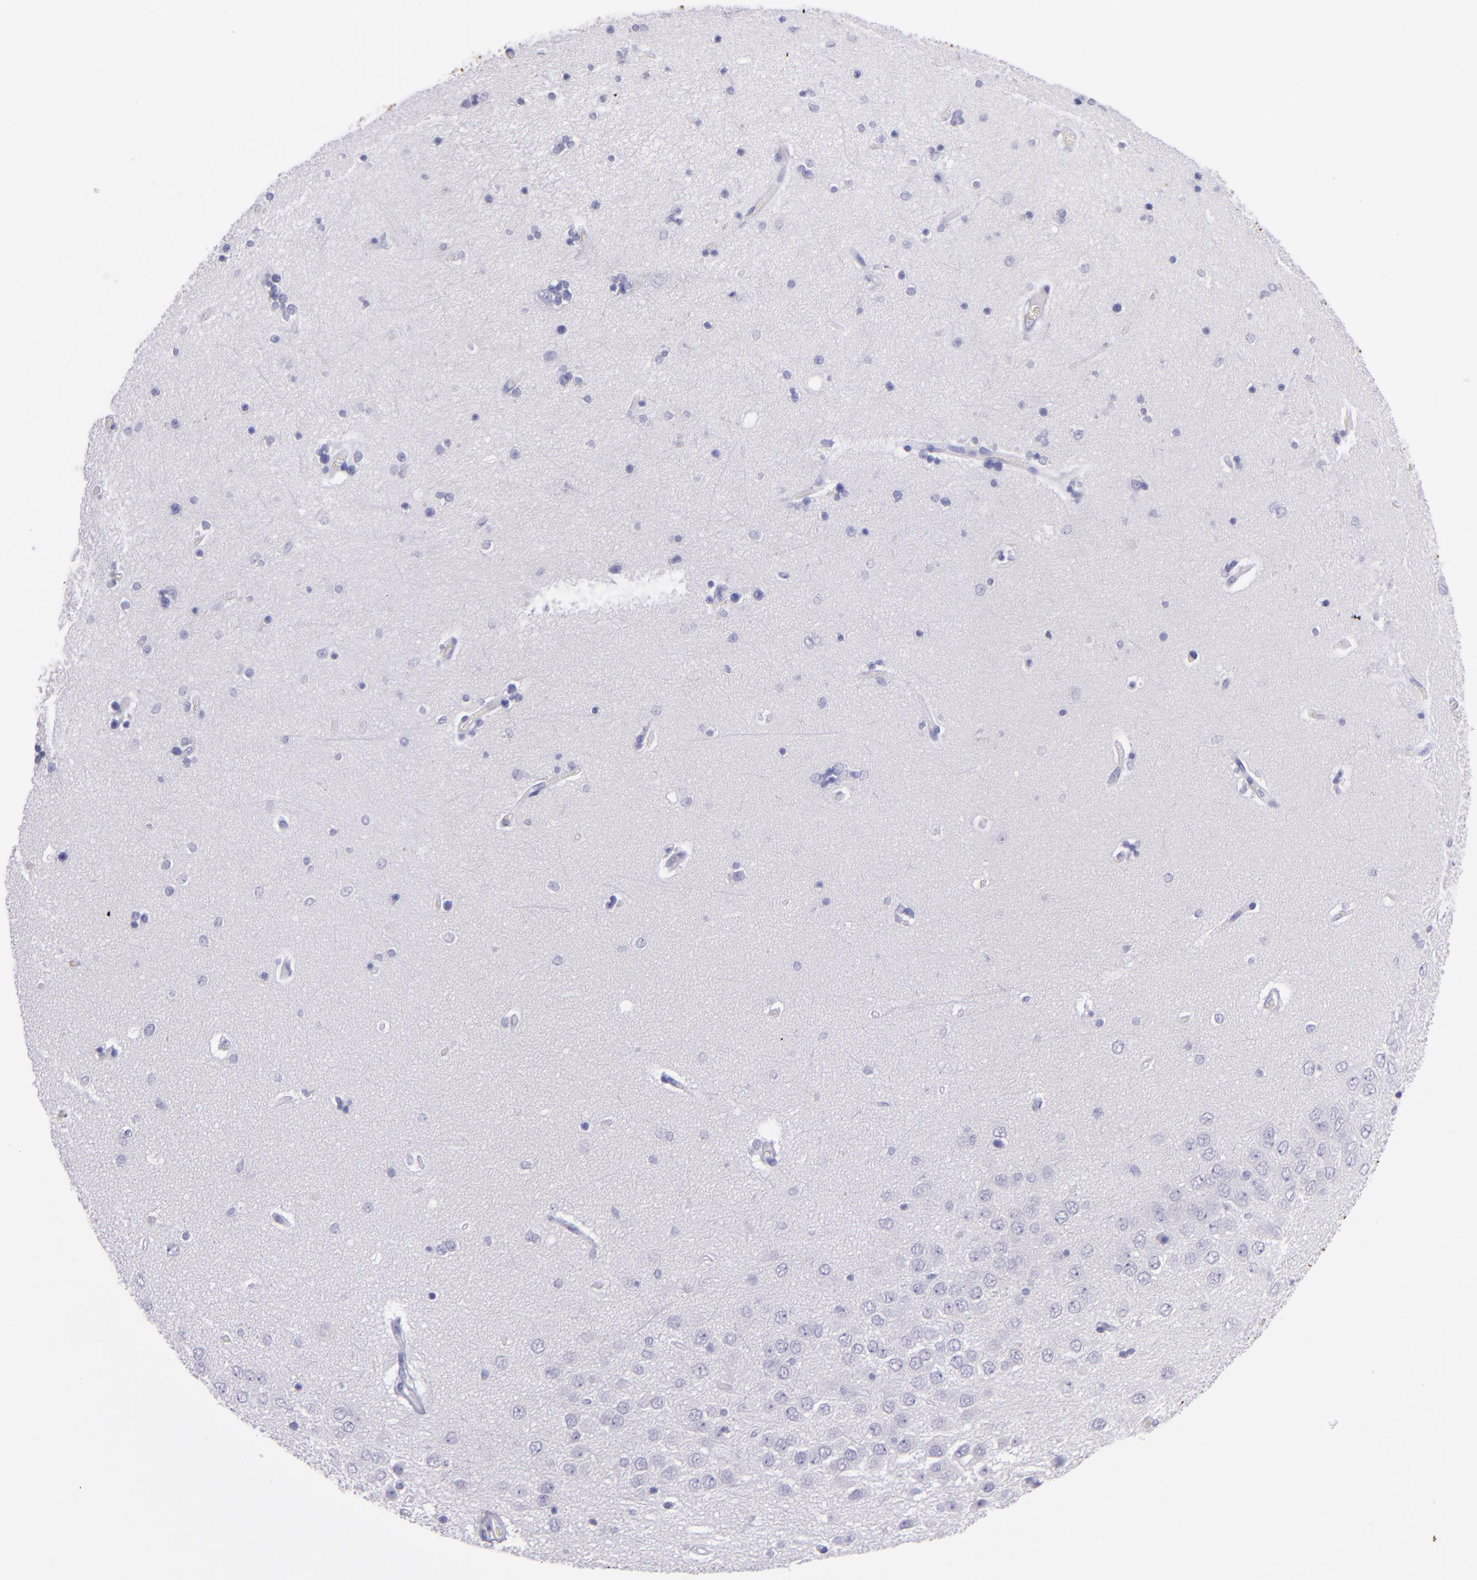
{"staining": {"intensity": "negative", "quantity": "none", "location": "none"}, "tissue": "hippocampus", "cell_type": "Glial cells", "image_type": "normal", "snomed": [{"axis": "morphology", "description": "Normal tissue, NOS"}, {"axis": "topography", "description": "Hippocampus"}], "caption": "Immunohistochemistry photomicrograph of benign human hippocampus stained for a protein (brown), which reveals no expression in glial cells. (Immunohistochemistry, brightfield microscopy, high magnification).", "gene": "TNNT3", "patient": {"sex": "female", "age": 54}}